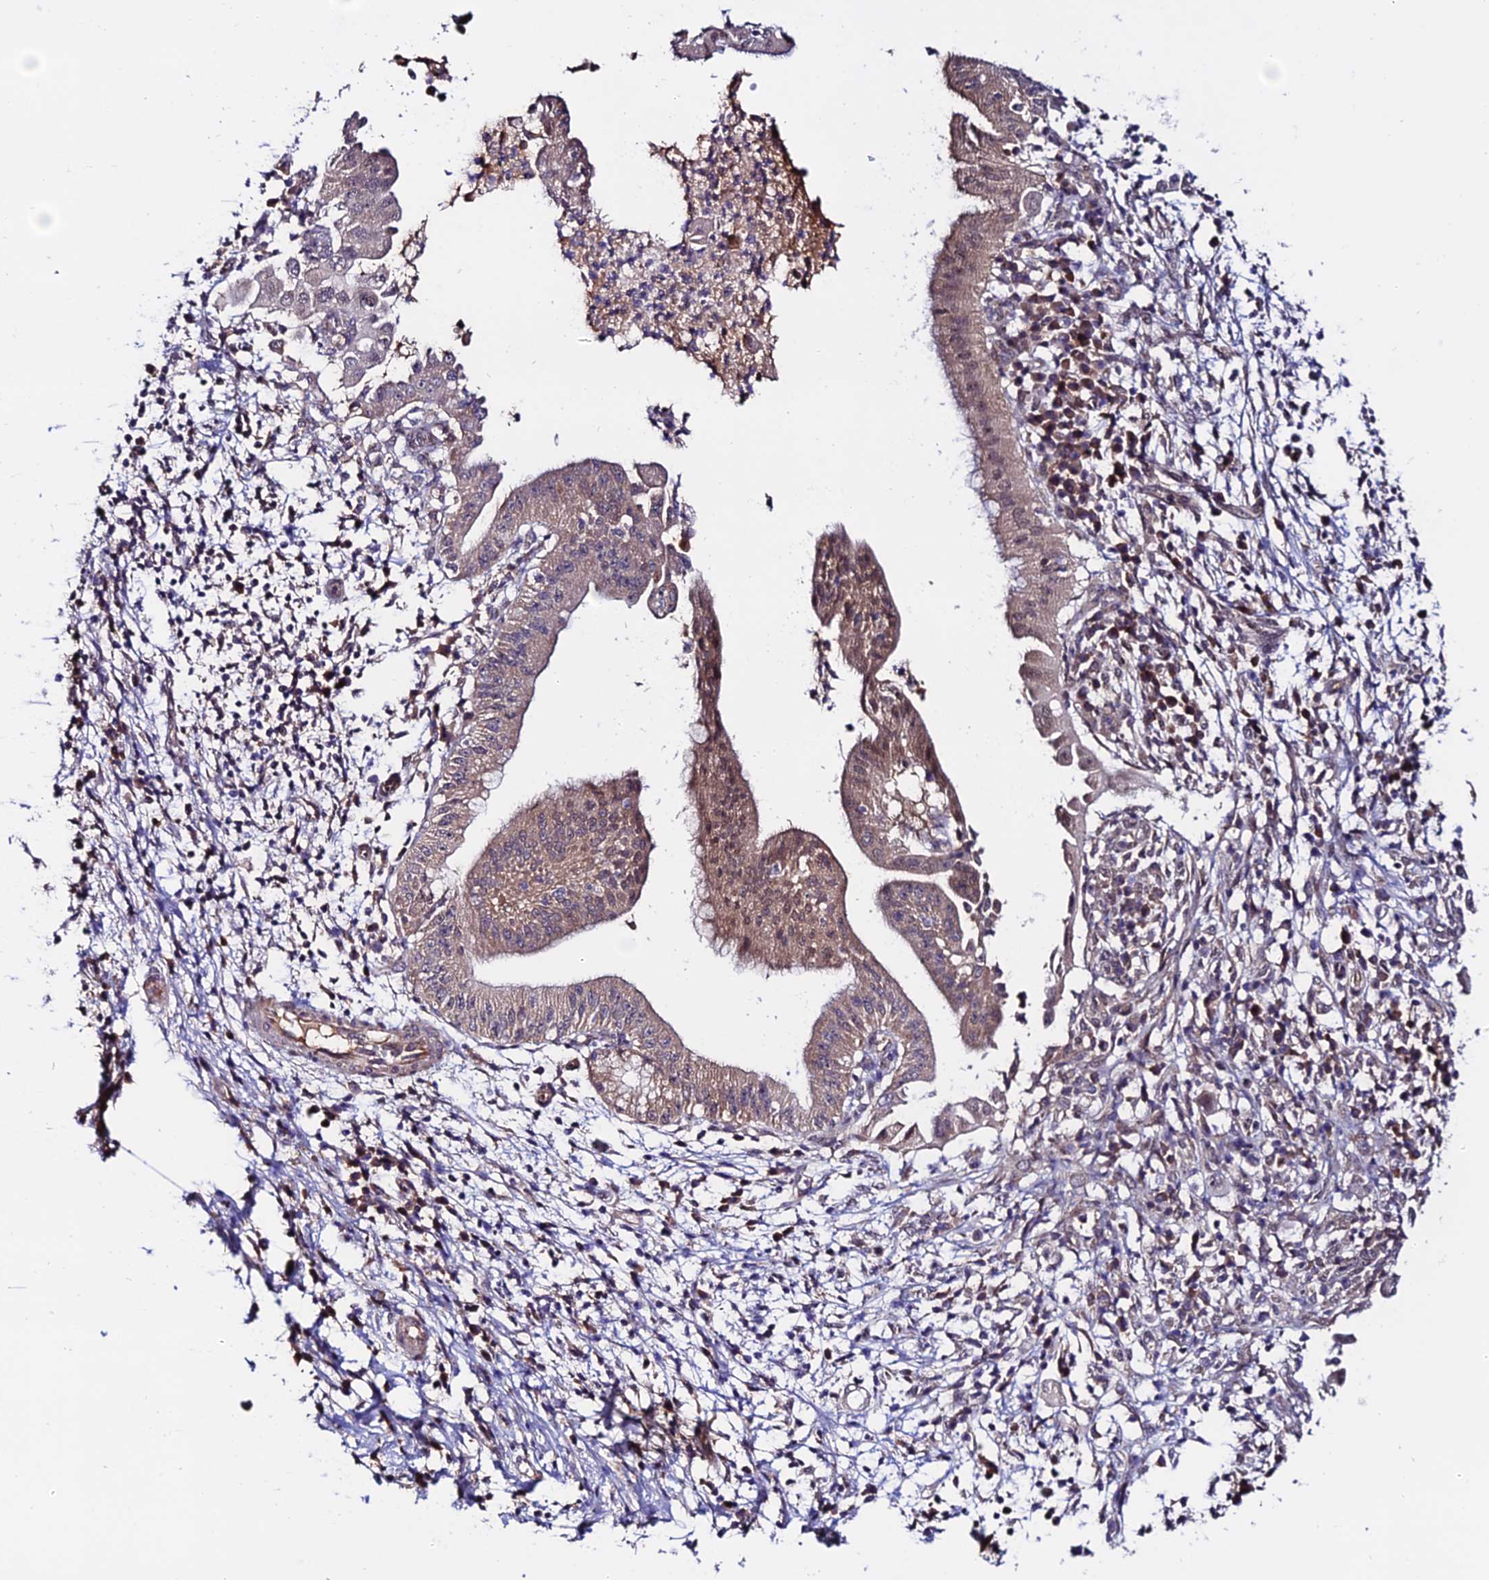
{"staining": {"intensity": "weak", "quantity": "25%-75%", "location": "cytoplasmic/membranous,nuclear"}, "tissue": "pancreatic cancer", "cell_type": "Tumor cells", "image_type": "cancer", "snomed": [{"axis": "morphology", "description": "Adenocarcinoma, NOS"}, {"axis": "topography", "description": "Pancreas"}], "caption": "Immunohistochemistry (IHC) image of pancreatic cancer (adenocarcinoma) stained for a protein (brown), which displays low levels of weak cytoplasmic/membranous and nuclear staining in approximately 25%-75% of tumor cells.", "gene": "FZD8", "patient": {"sex": "male", "age": 68}}